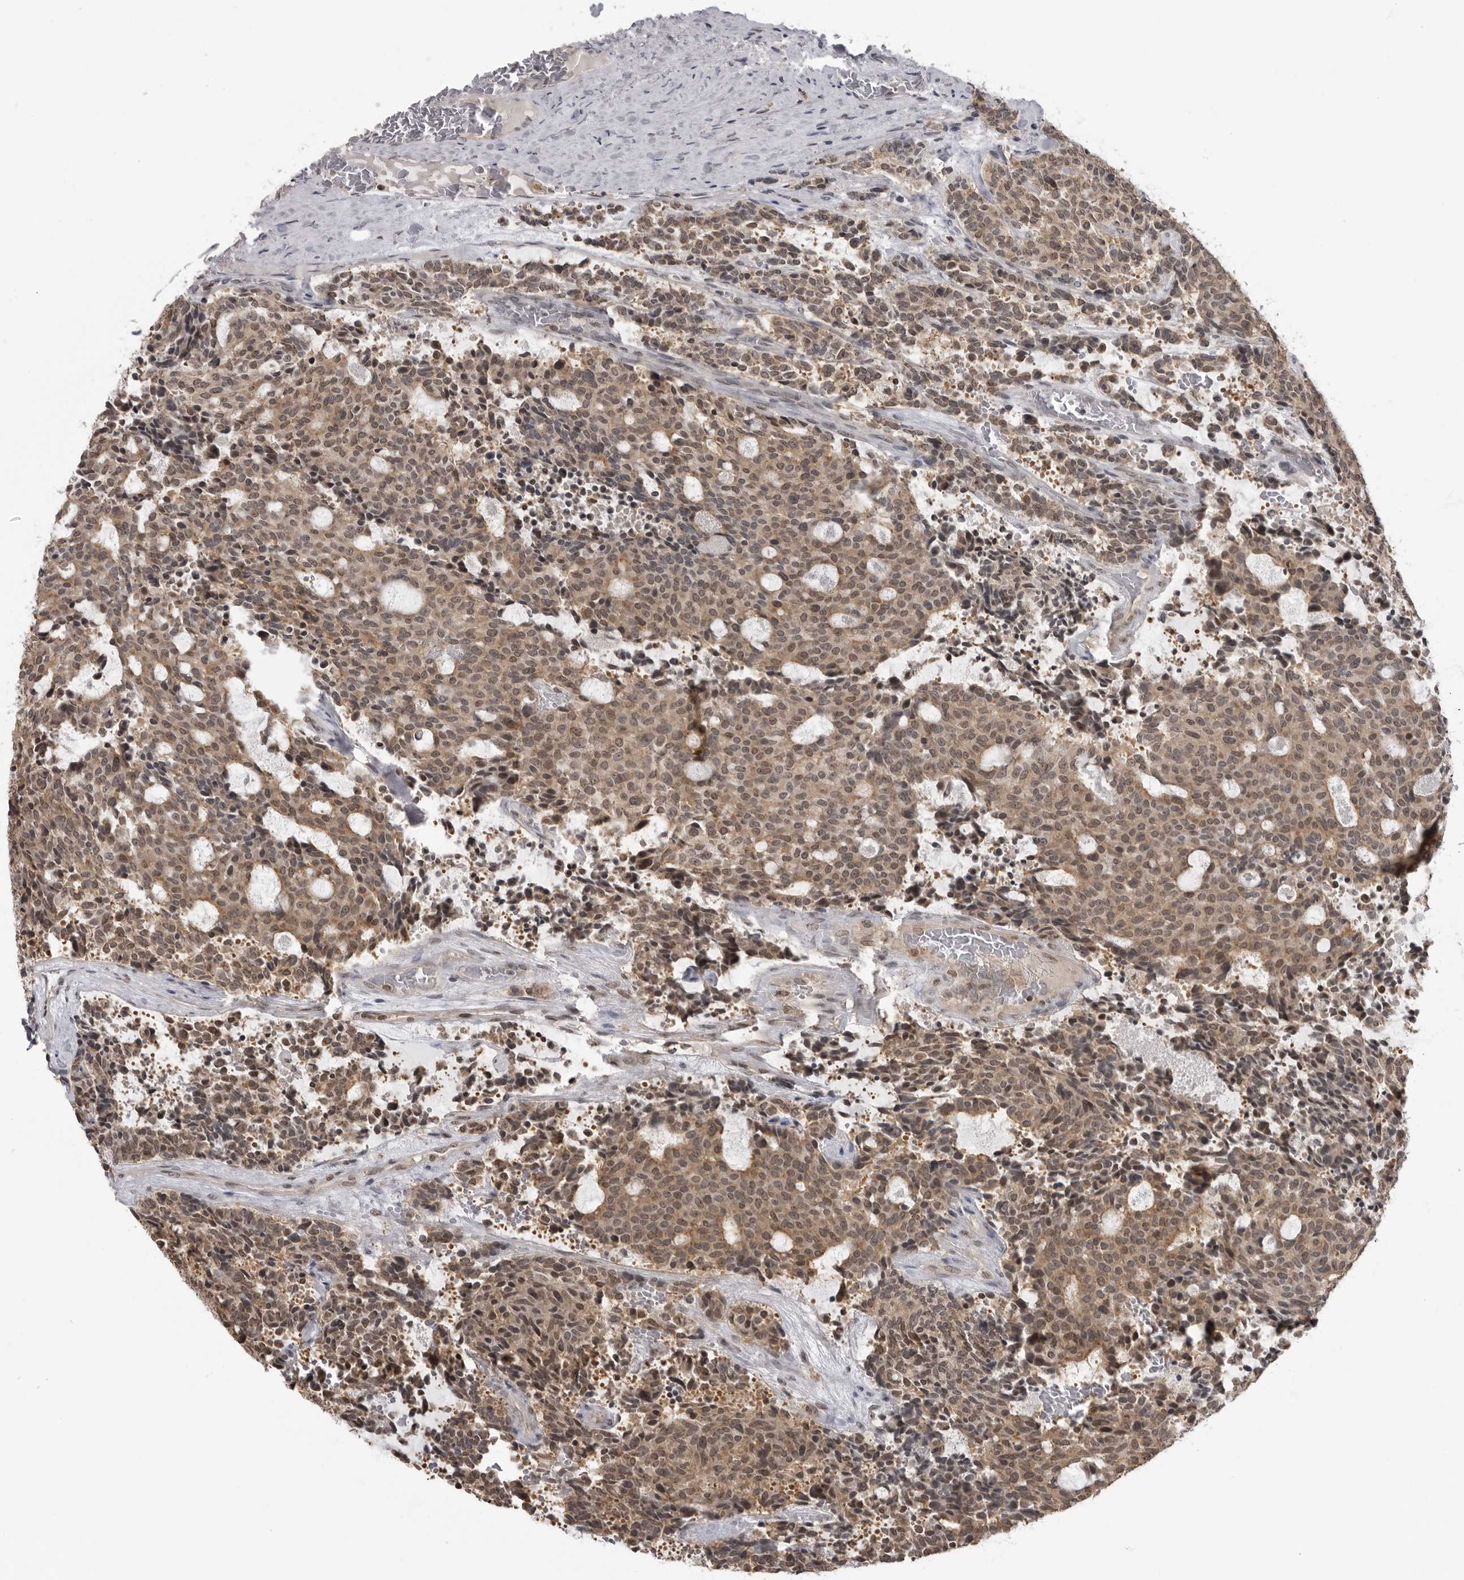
{"staining": {"intensity": "moderate", "quantity": ">75%", "location": "cytoplasmic/membranous,nuclear"}, "tissue": "carcinoid", "cell_type": "Tumor cells", "image_type": "cancer", "snomed": [{"axis": "morphology", "description": "Carcinoid, malignant, NOS"}, {"axis": "topography", "description": "Pancreas"}], "caption": "Immunohistochemical staining of carcinoid reveals medium levels of moderate cytoplasmic/membranous and nuclear positivity in approximately >75% of tumor cells.", "gene": "PDCL3", "patient": {"sex": "female", "age": 54}}